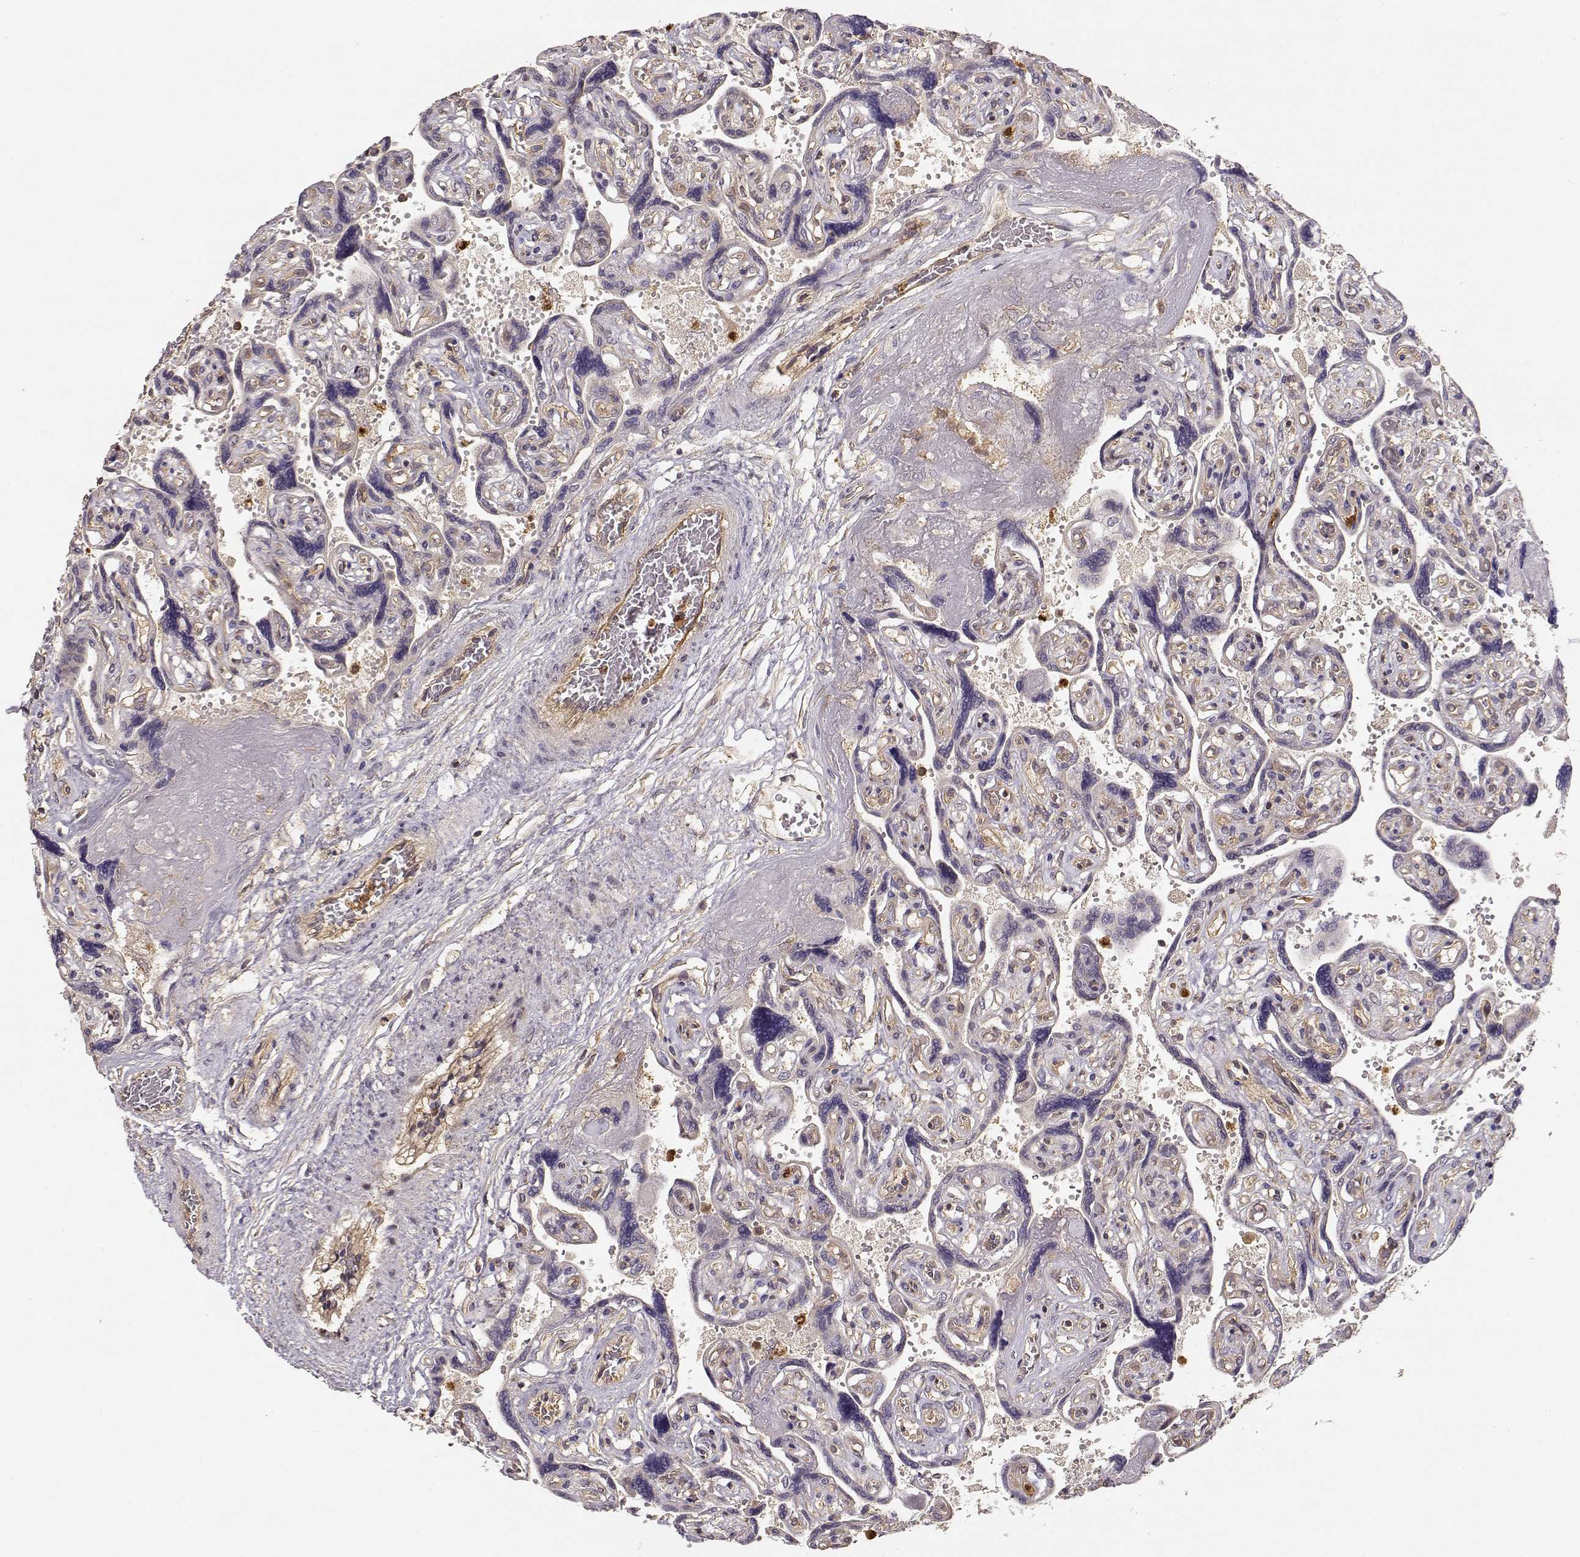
{"staining": {"intensity": "weak", "quantity": ">75%", "location": "cytoplasmic/membranous"}, "tissue": "placenta", "cell_type": "Decidual cells", "image_type": "normal", "snomed": [{"axis": "morphology", "description": "Normal tissue, NOS"}, {"axis": "topography", "description": "Placenta"}], "caption": "The histopathology image reveals a brown stain indicating the presence of a protein in the cytoplasmic/membranous of decidual cells in placenta. The staining was performed using DAB to visualize the protein expression in brown, while the nuclei were stained in blue with hematoxylin (Magnification: 20x).", "gene": "ARHGEF2", "patient": {"sex": "female", "age": 32}}